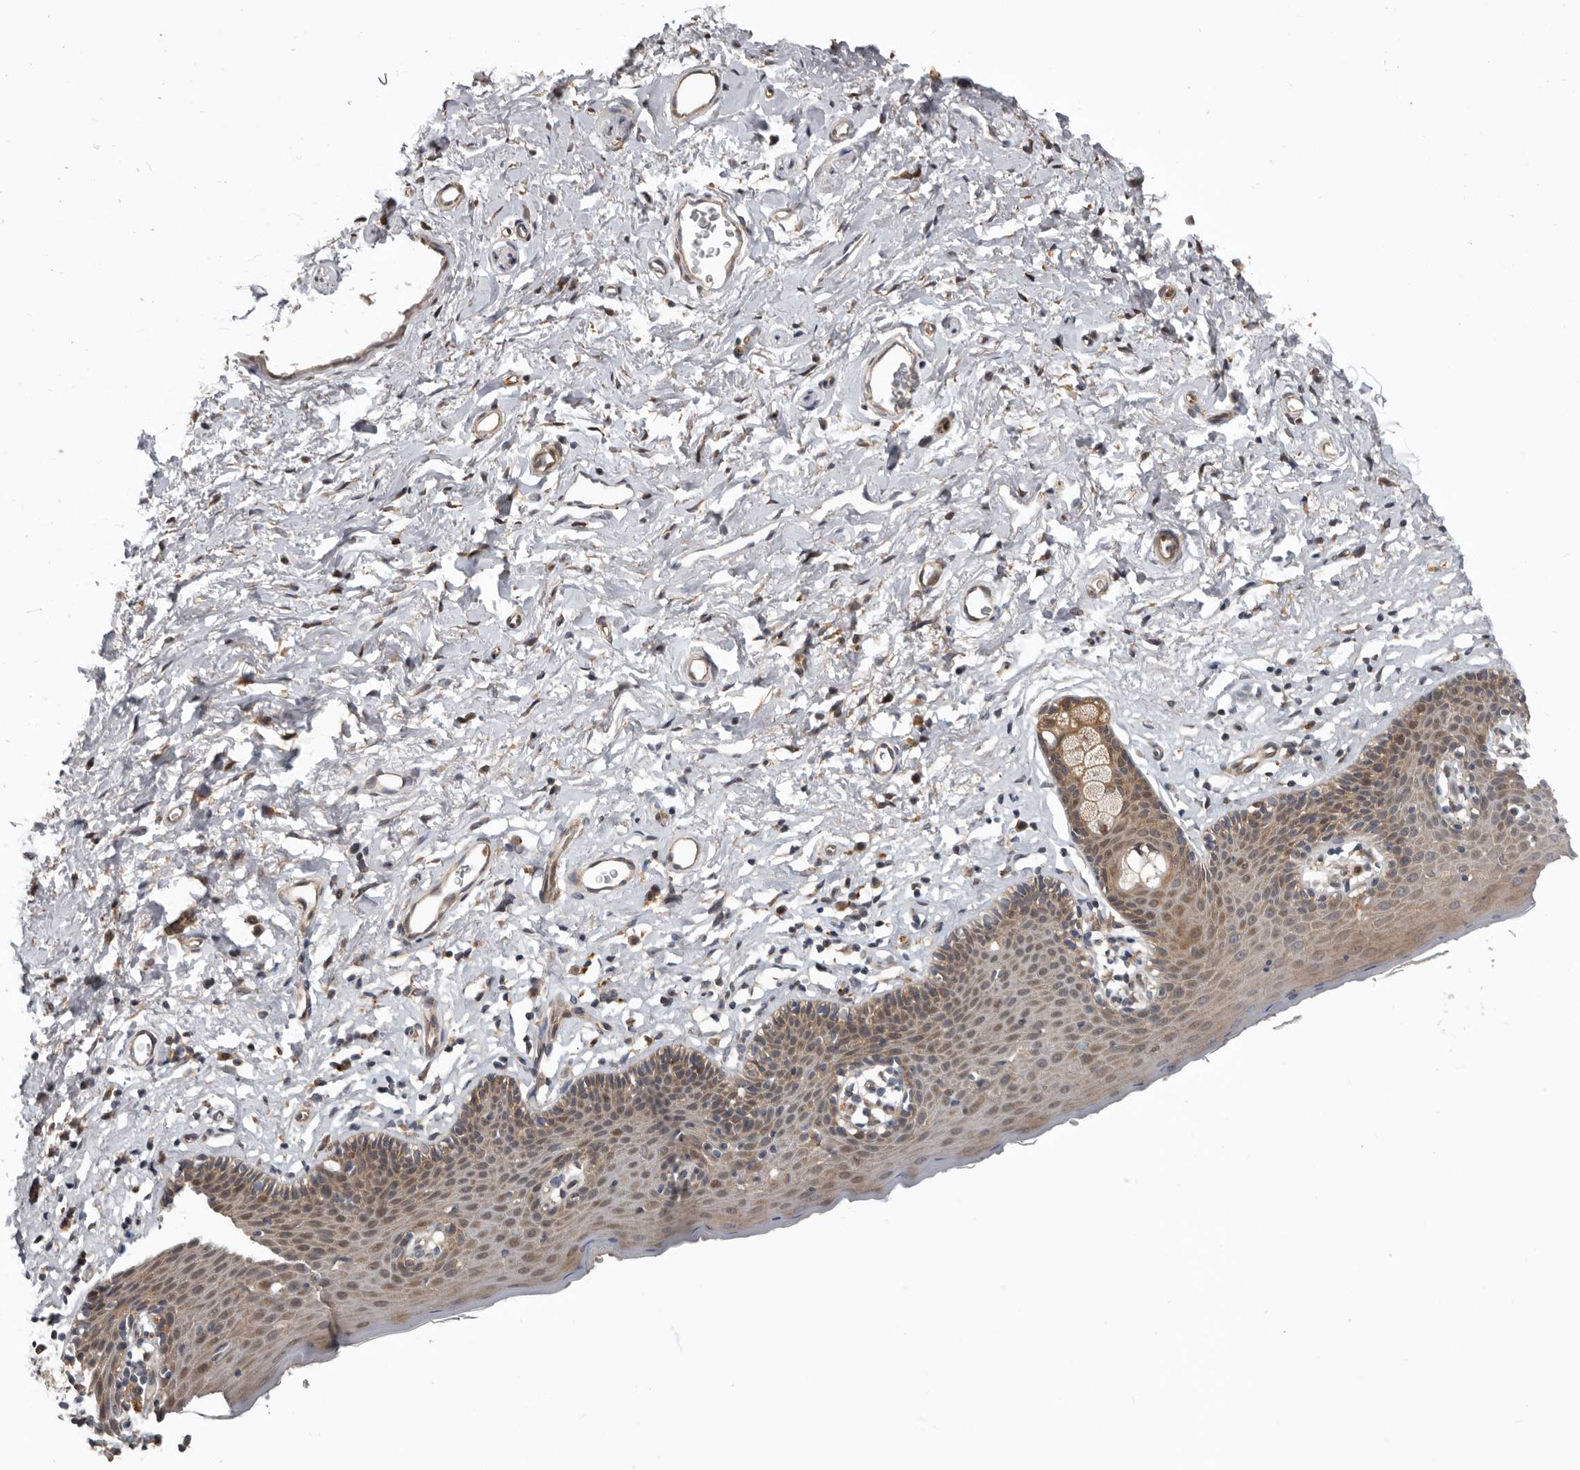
{"staining": {"intensity": "moderate", "quantity": ">75%", "location": "cytoplasmic/membranous"}, "tissue": "skin", "cell_type": "Epidermal cells", "image_type": "normal", "snomed": [{"axis": "morphology", "description": "Normal tissue, NOS"}, {"axis": "topography", "description": "Vulva"}], "caption": "The photomicrograph shows staining of benign skin, revealing moderate cytoplasmic/membranous protein expression (brown color) within epidermal cells.", "gene": "FGFR4", "patient": {"sex": "female", "age": 66}}